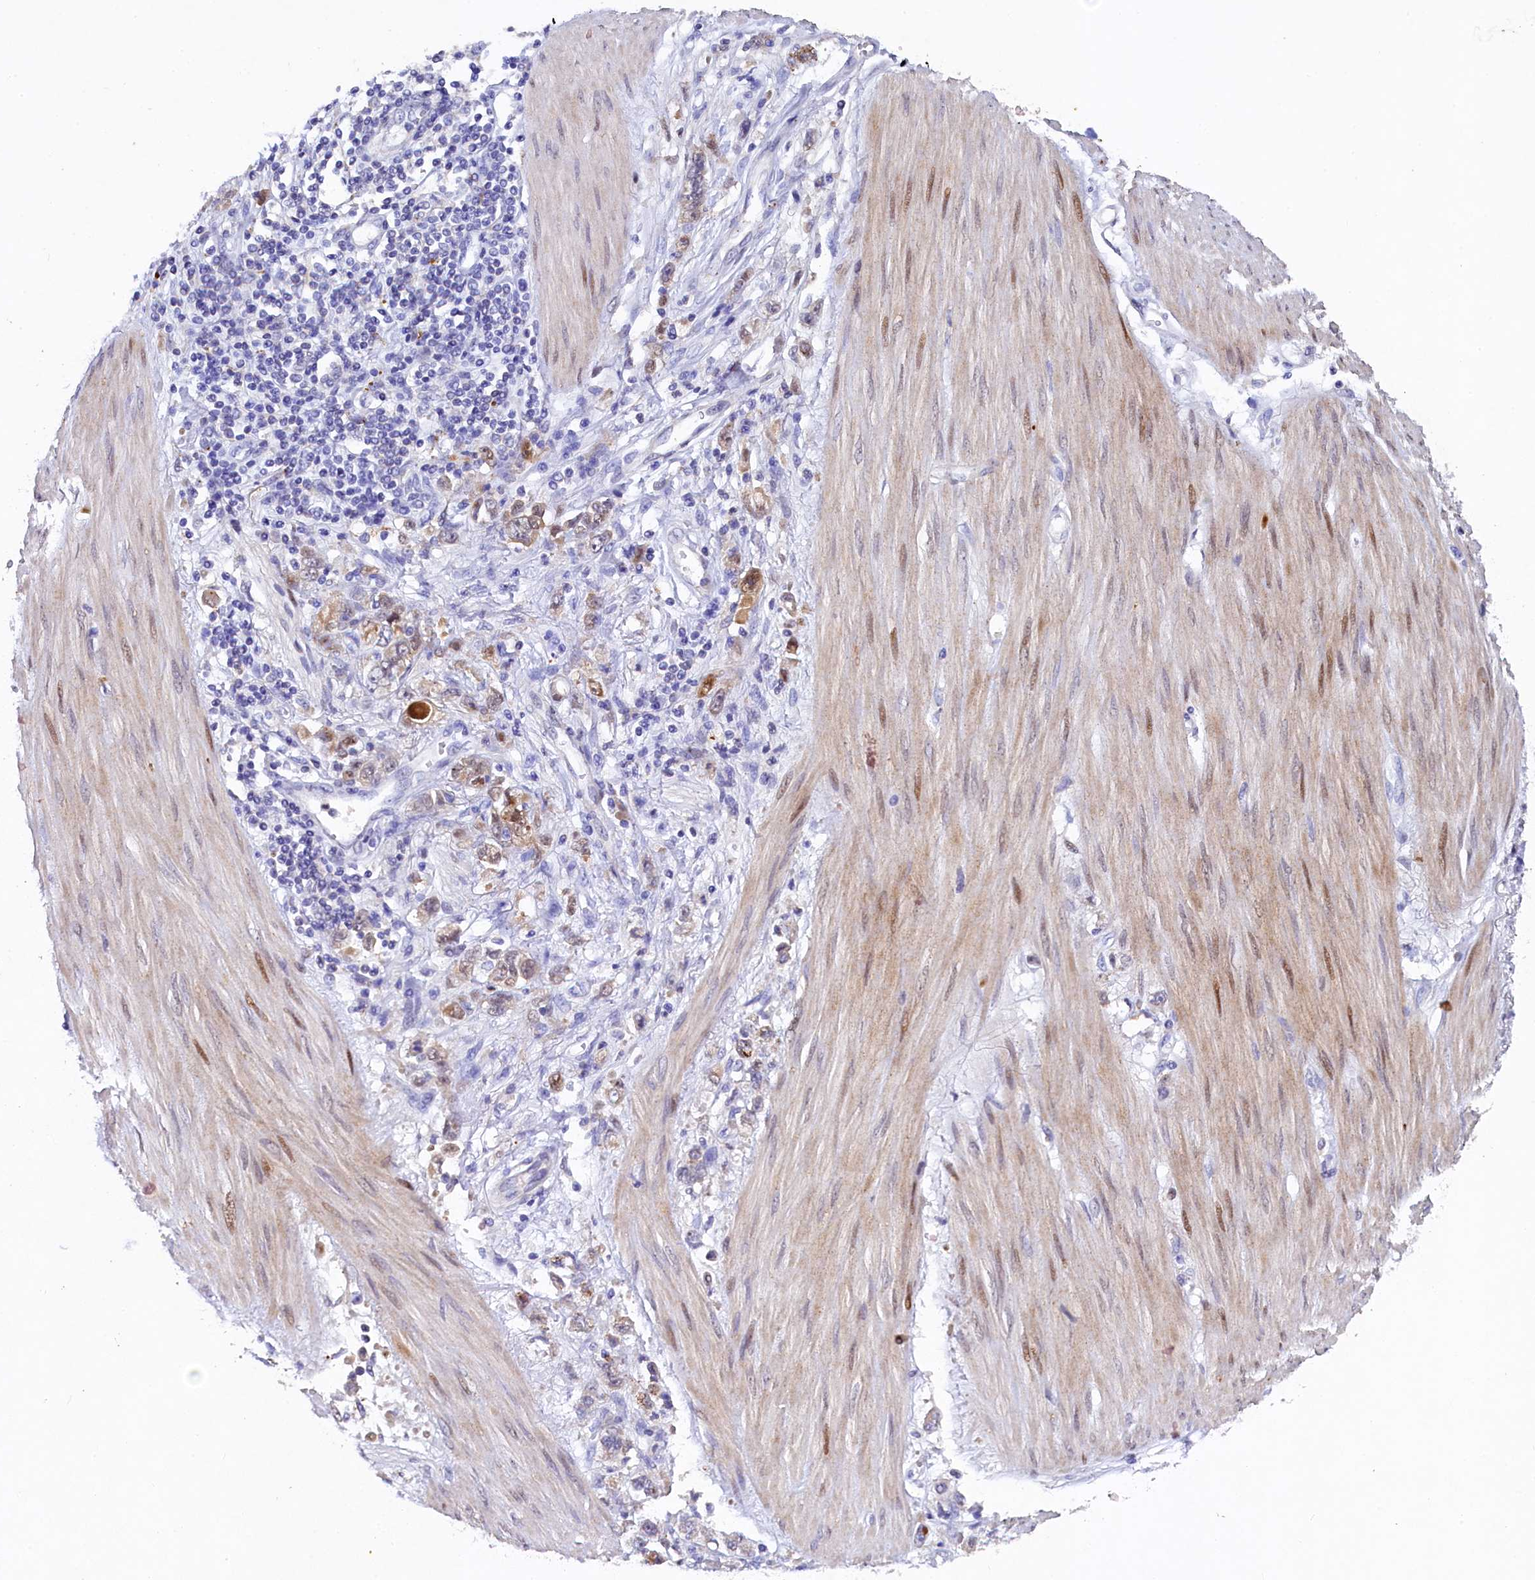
{"staining": {"intensity": "weak", "quantity": "25%-75%", "location": "cytoplasmic/membranous,nuclear"}, "tissue": "stomach cancer", "cell_type": "Tumor cells", "image_type": "cancer", "snomed": [{"axis": "morphology", "description": "Adenocarcinoma, NOS"}, {"axis": "topography", "description": "Stomach"}], "caption": "Human stomach cancer (adenocarcinoma) stained with a protein marker demonstrates weak staining in tumor cells.", "gene": "TGDS", "patient": {"sex": "female", "age": 76}}